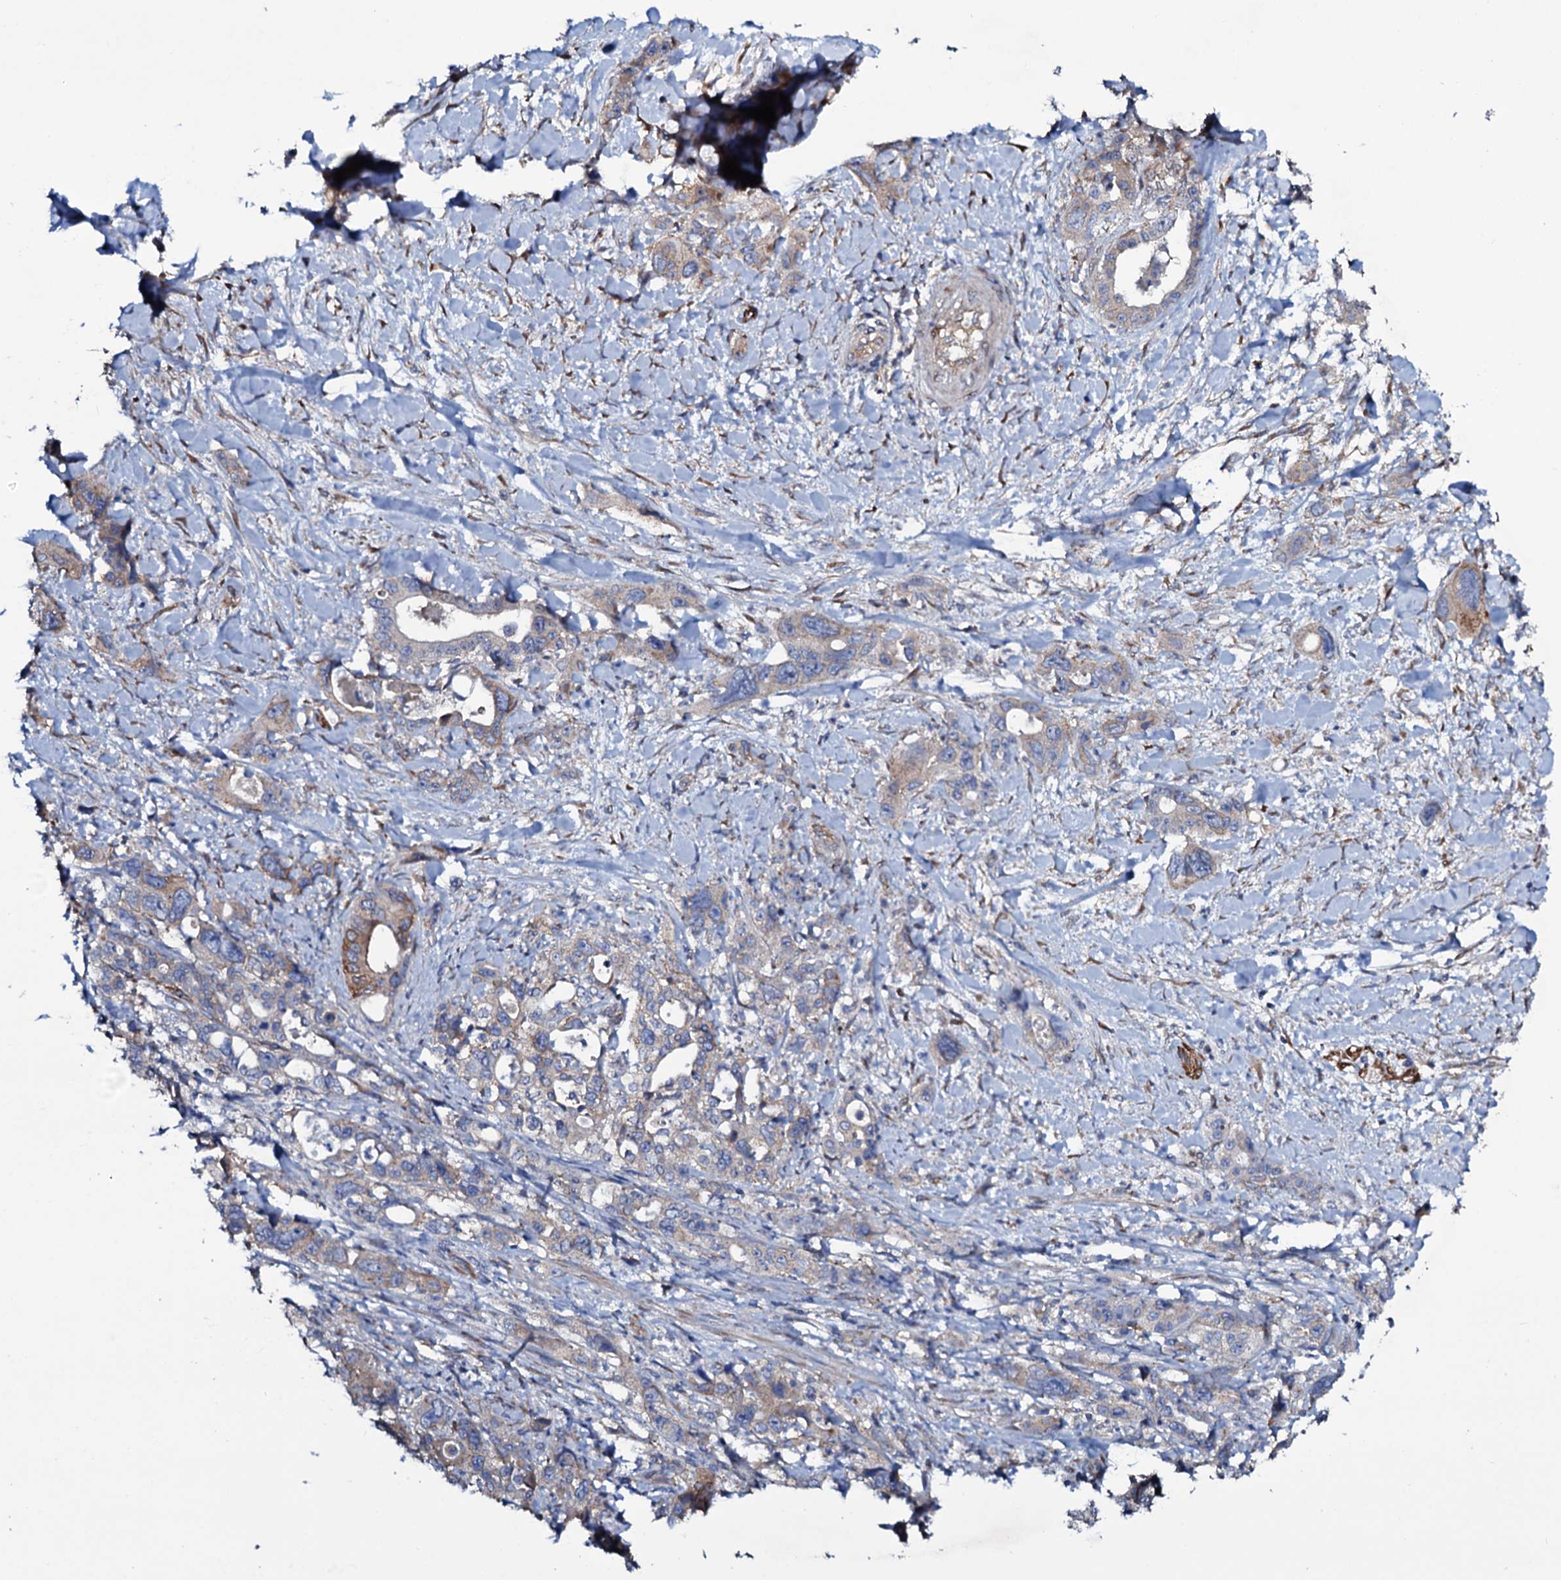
{"staining": {"intensity": "moderate", "quantity": "25%-75%", "location": "cytoplasmic/membranous"}, "tissue": "pancreatic cancer", "cell_type": "Tumor cells", "image_type": "cancer", "snomed": [{"axis": "morphology", "description": "Adenocarcinoma, NOS"}, {"axis": "topography", "description": "Pancreas"}], "caption": "Moderate cytoplasmic/membranous protein expression is present in about 25%-75% of tumor cells in pancreatic cancer (adenocarcinoma).", "gene": "STARD13", "patient": {"sex": "male", "age": 46}}